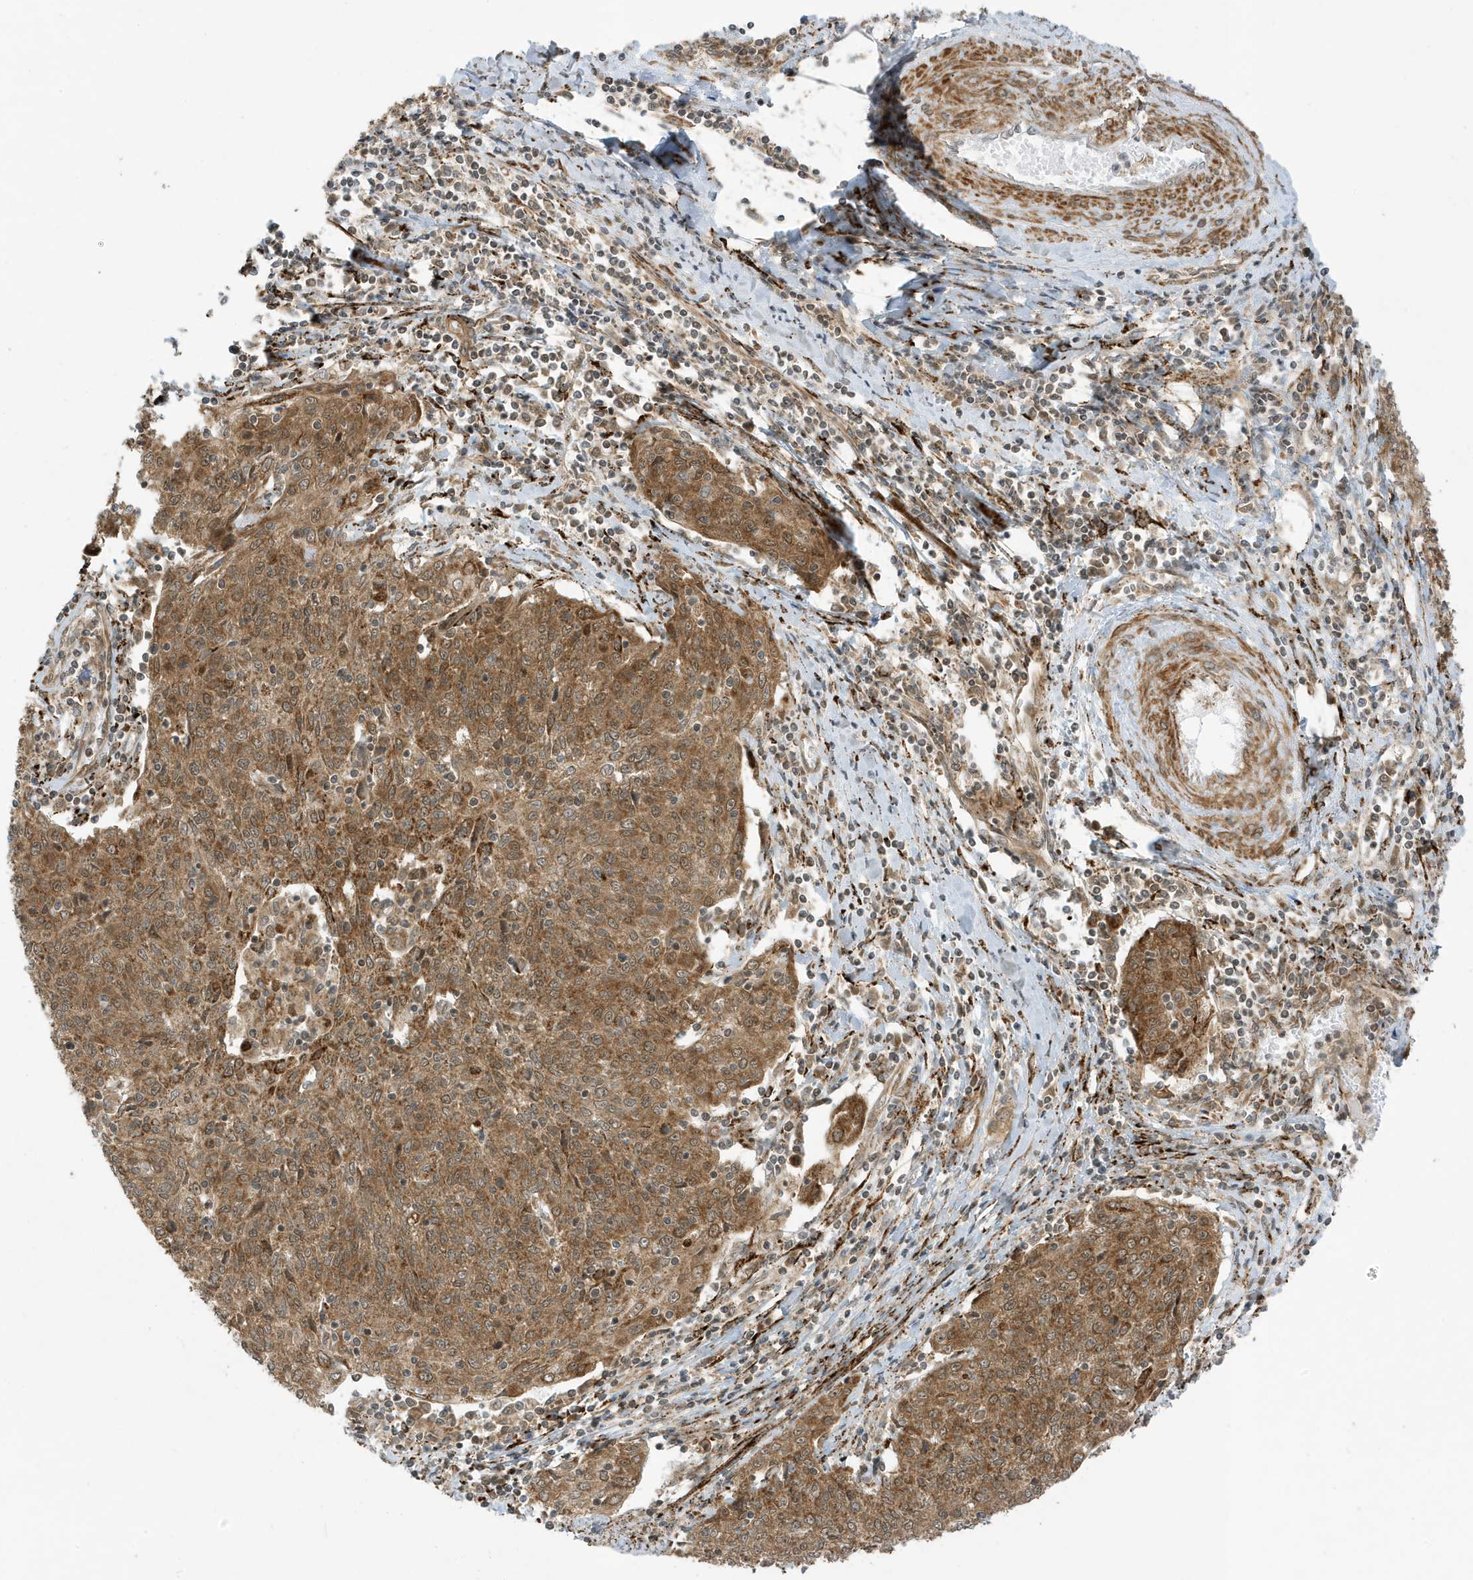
{"staining": {"intensity": "moderate", "quantity": ">75%", "location": "cytoplasmic/membranous"}, "tissue": "cervical cancer", "cell_type": "Tumor cells", "image_type": "cancer", "snomed": [{"axis": "morphology", "description": "Squamous cell carcinoma, NOS"}, {"axis": "topography", "description": "Cervix"}], "caption": "Immunohistochemical staining of cervical squamous cell carcinoma displays moderate cytoplasmic/membranous protein staining in approximately >75% of tumor cells.", "gene": "DHX36", "patient": {"sex": "female", "age": 48}}